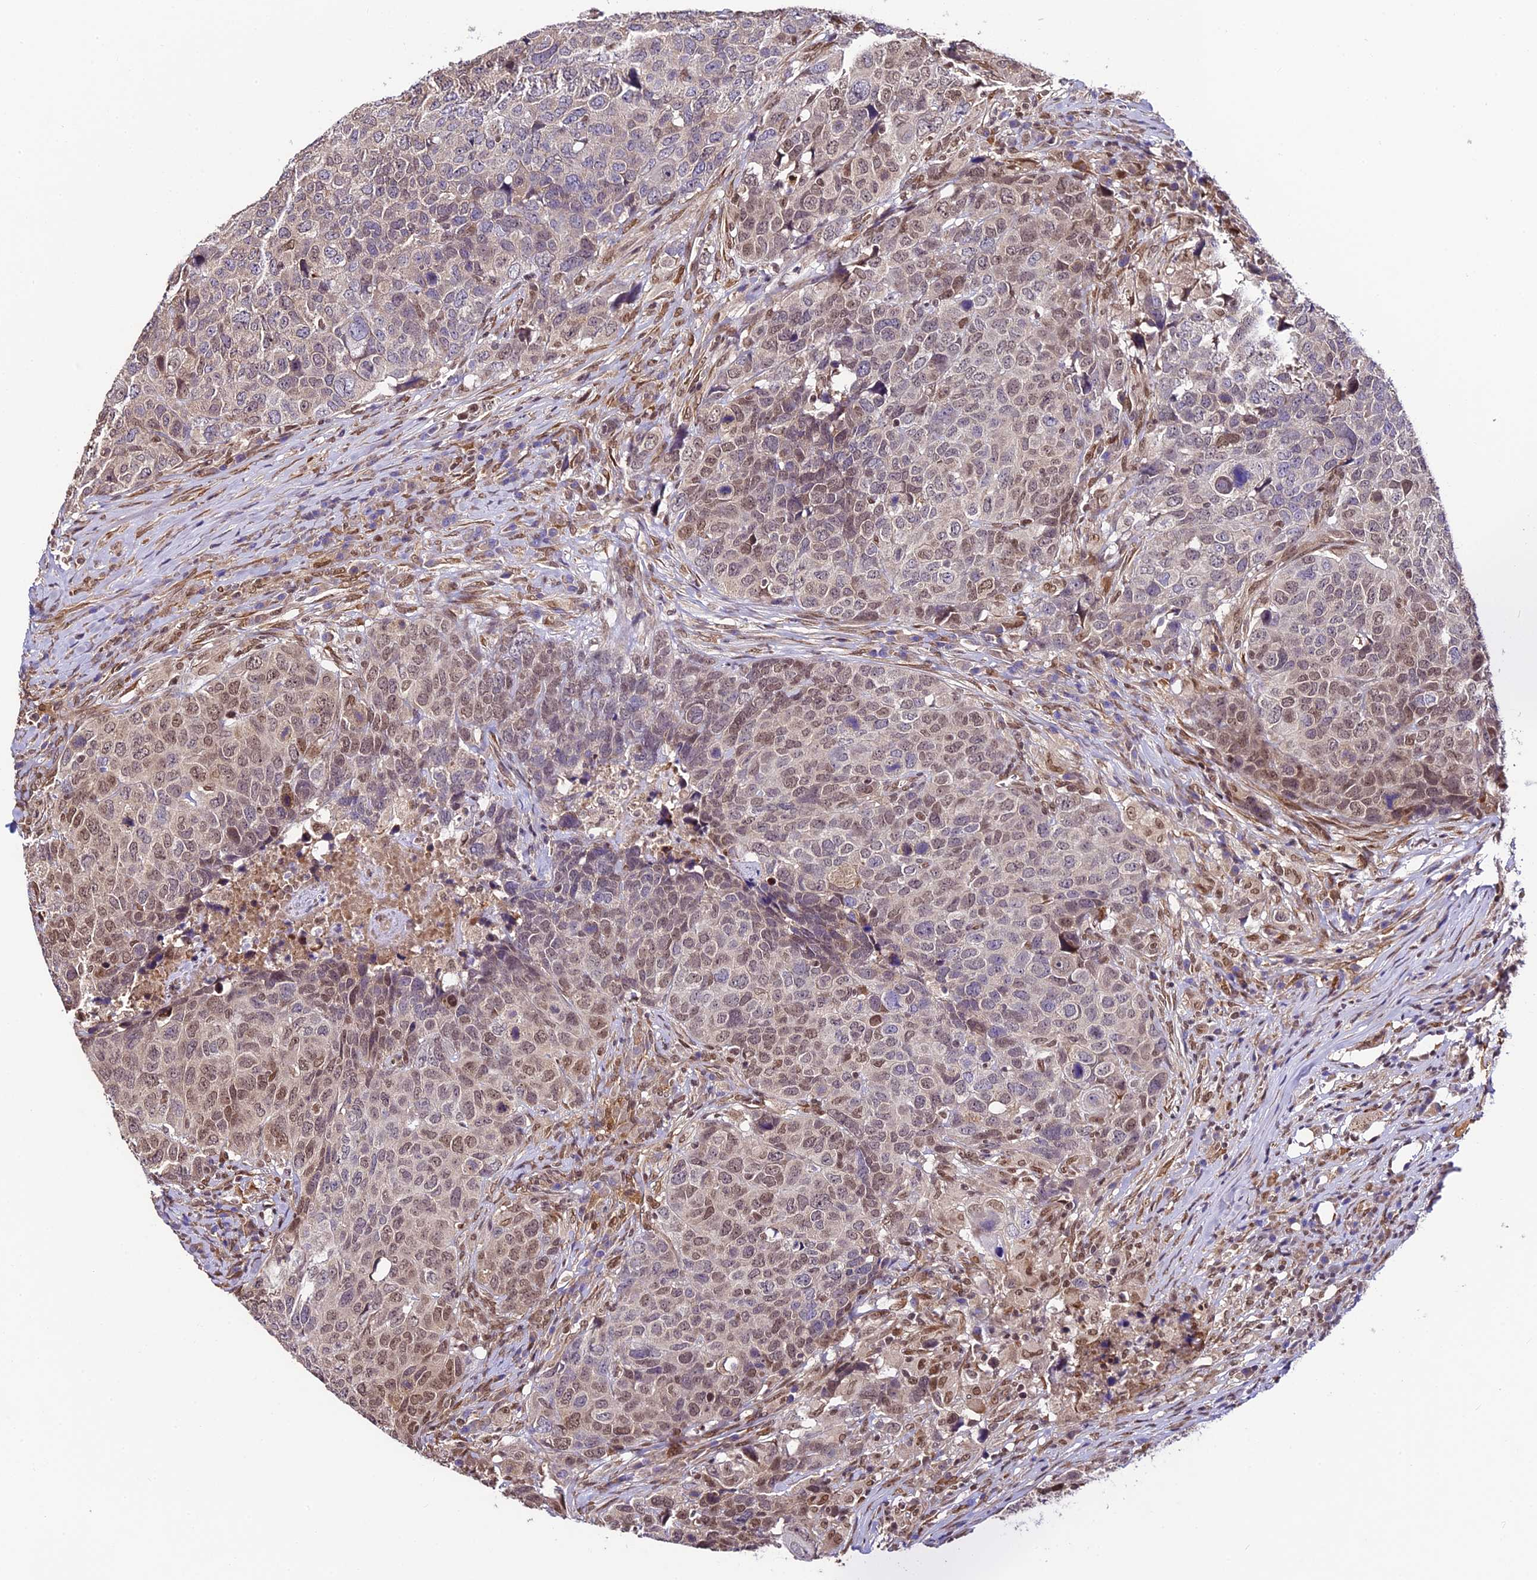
{"staining": {"intensity": "weak", "quantity": "25%-75%", "location": "nuclear"}, "tissue": "head and neck cancer", "cell_type": "Tumor cells", "image_type": "cancer", "snomed": [{"axis": "morphology", "description": "Squamous cell carcinoma, NOS"}, {"axis": "topography", "description": "Head-Neck"}], "caption": "Weak nuclear positivity is identified in approximately 25%-75% of tumor cells in head and neck cancer (squamous cell carcinoma). The staining was performed using DAB to visualize the protein expression in brown, while the nuclei were stained in blue with hematoxylin (Magnification: 20x).", "gene": "TRIM22", "patient": {"sex": "male", "age": 66}}